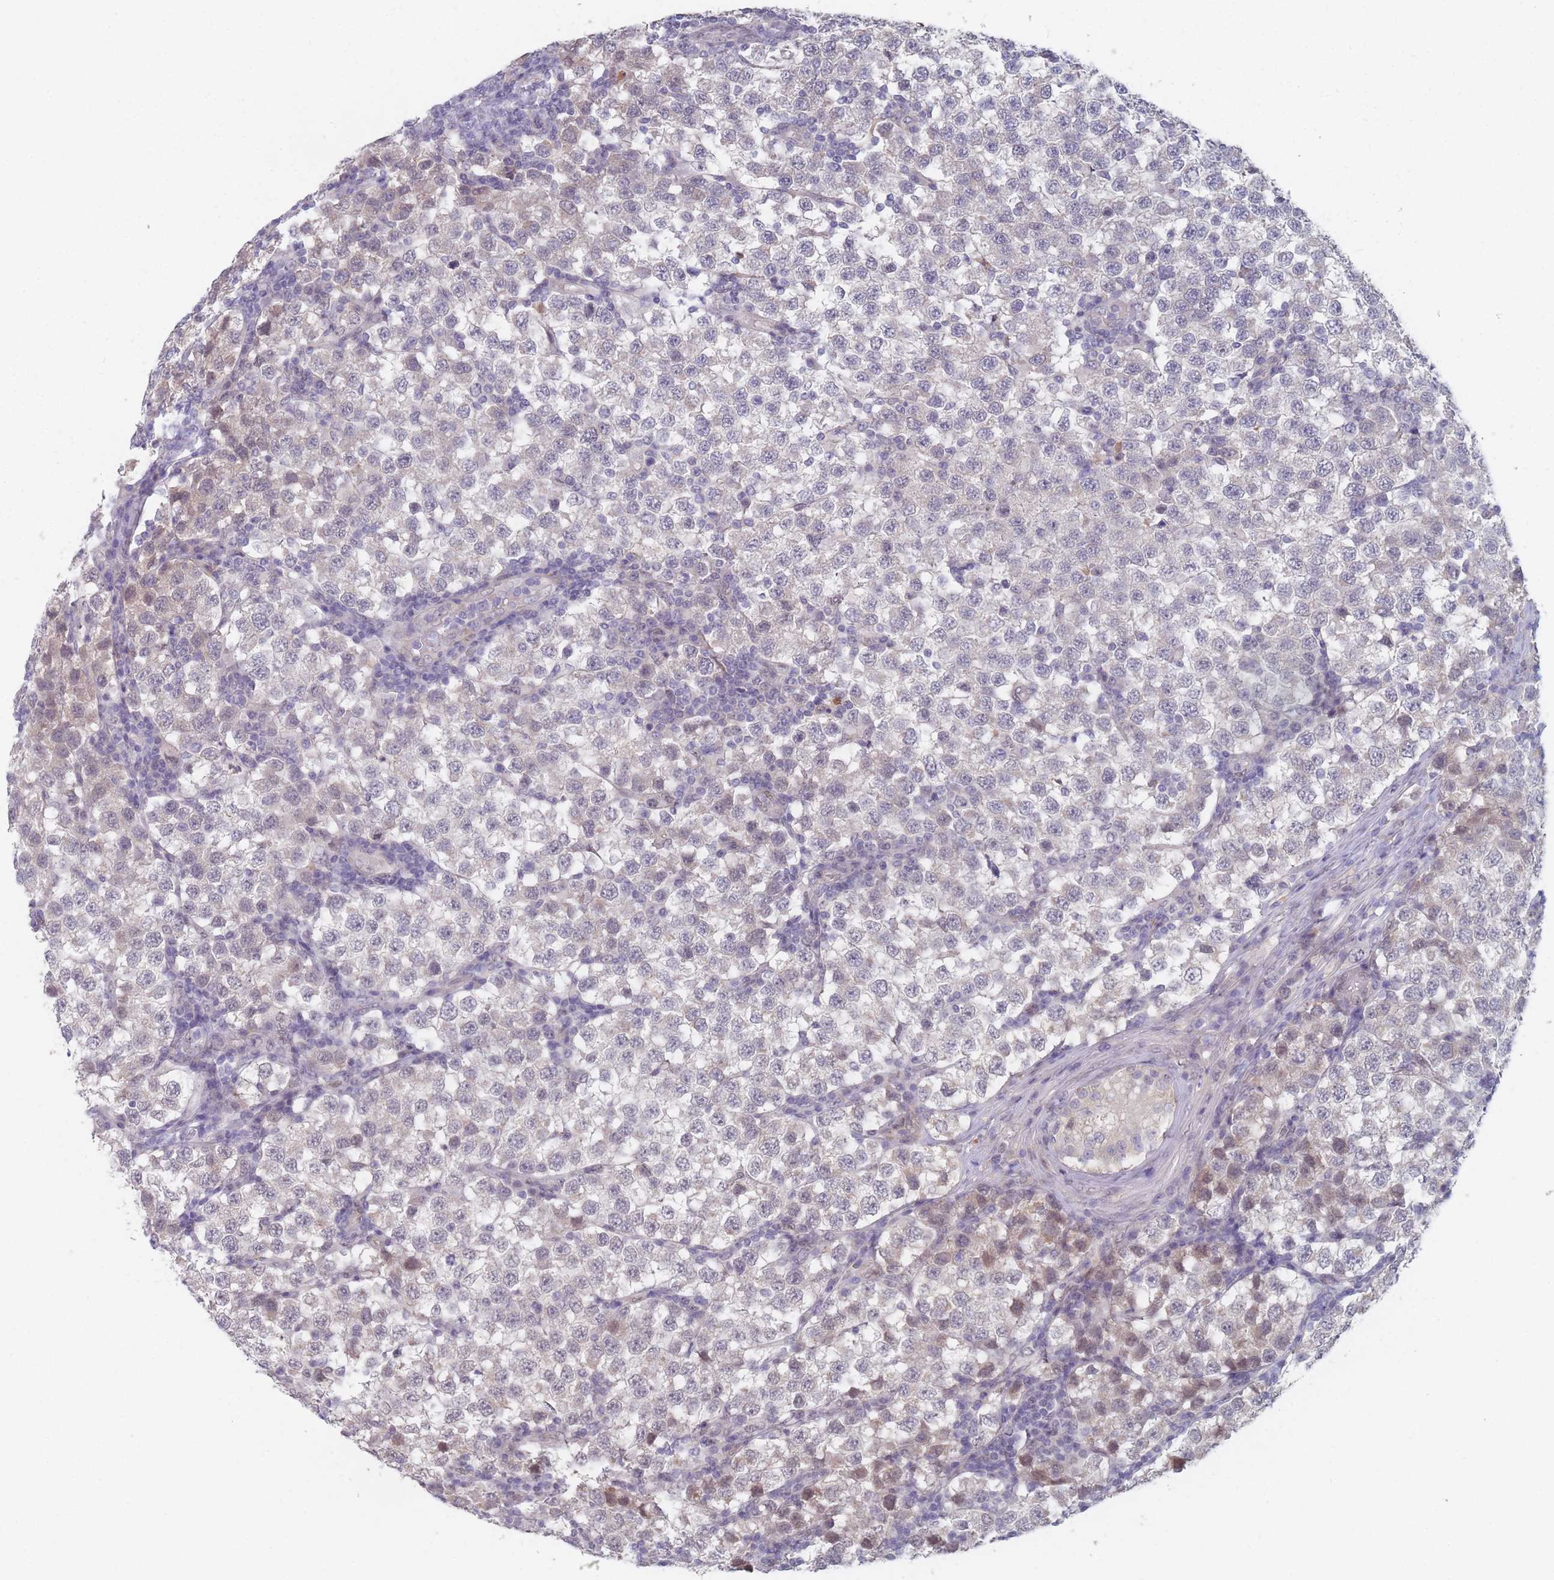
{"staining": {"intensity": "negative", "quantity": "none", "location": "none"}, "tissue": "testis cancer", "cell_type": "Tumor cells", "image_type": "cancer", "snomed": [{"axis": "morphology", "description": "Seminoma, NOS"}, {"axis": "topography", "description": "Testis"}], "caption": "Immunohistochemistry (IHC) image of neoplastic tissue: testis cancer (seminoma) stained with DAB (3,3'-diaminobenzidine) displays no significant protein staining in tumor cells. (DAB (3,3'-diaminobenzidine) immunohistochemistry (IHC), high magnification).", "gene": "ANKRD10", "patient": {"sex": "male", "age": 34}}